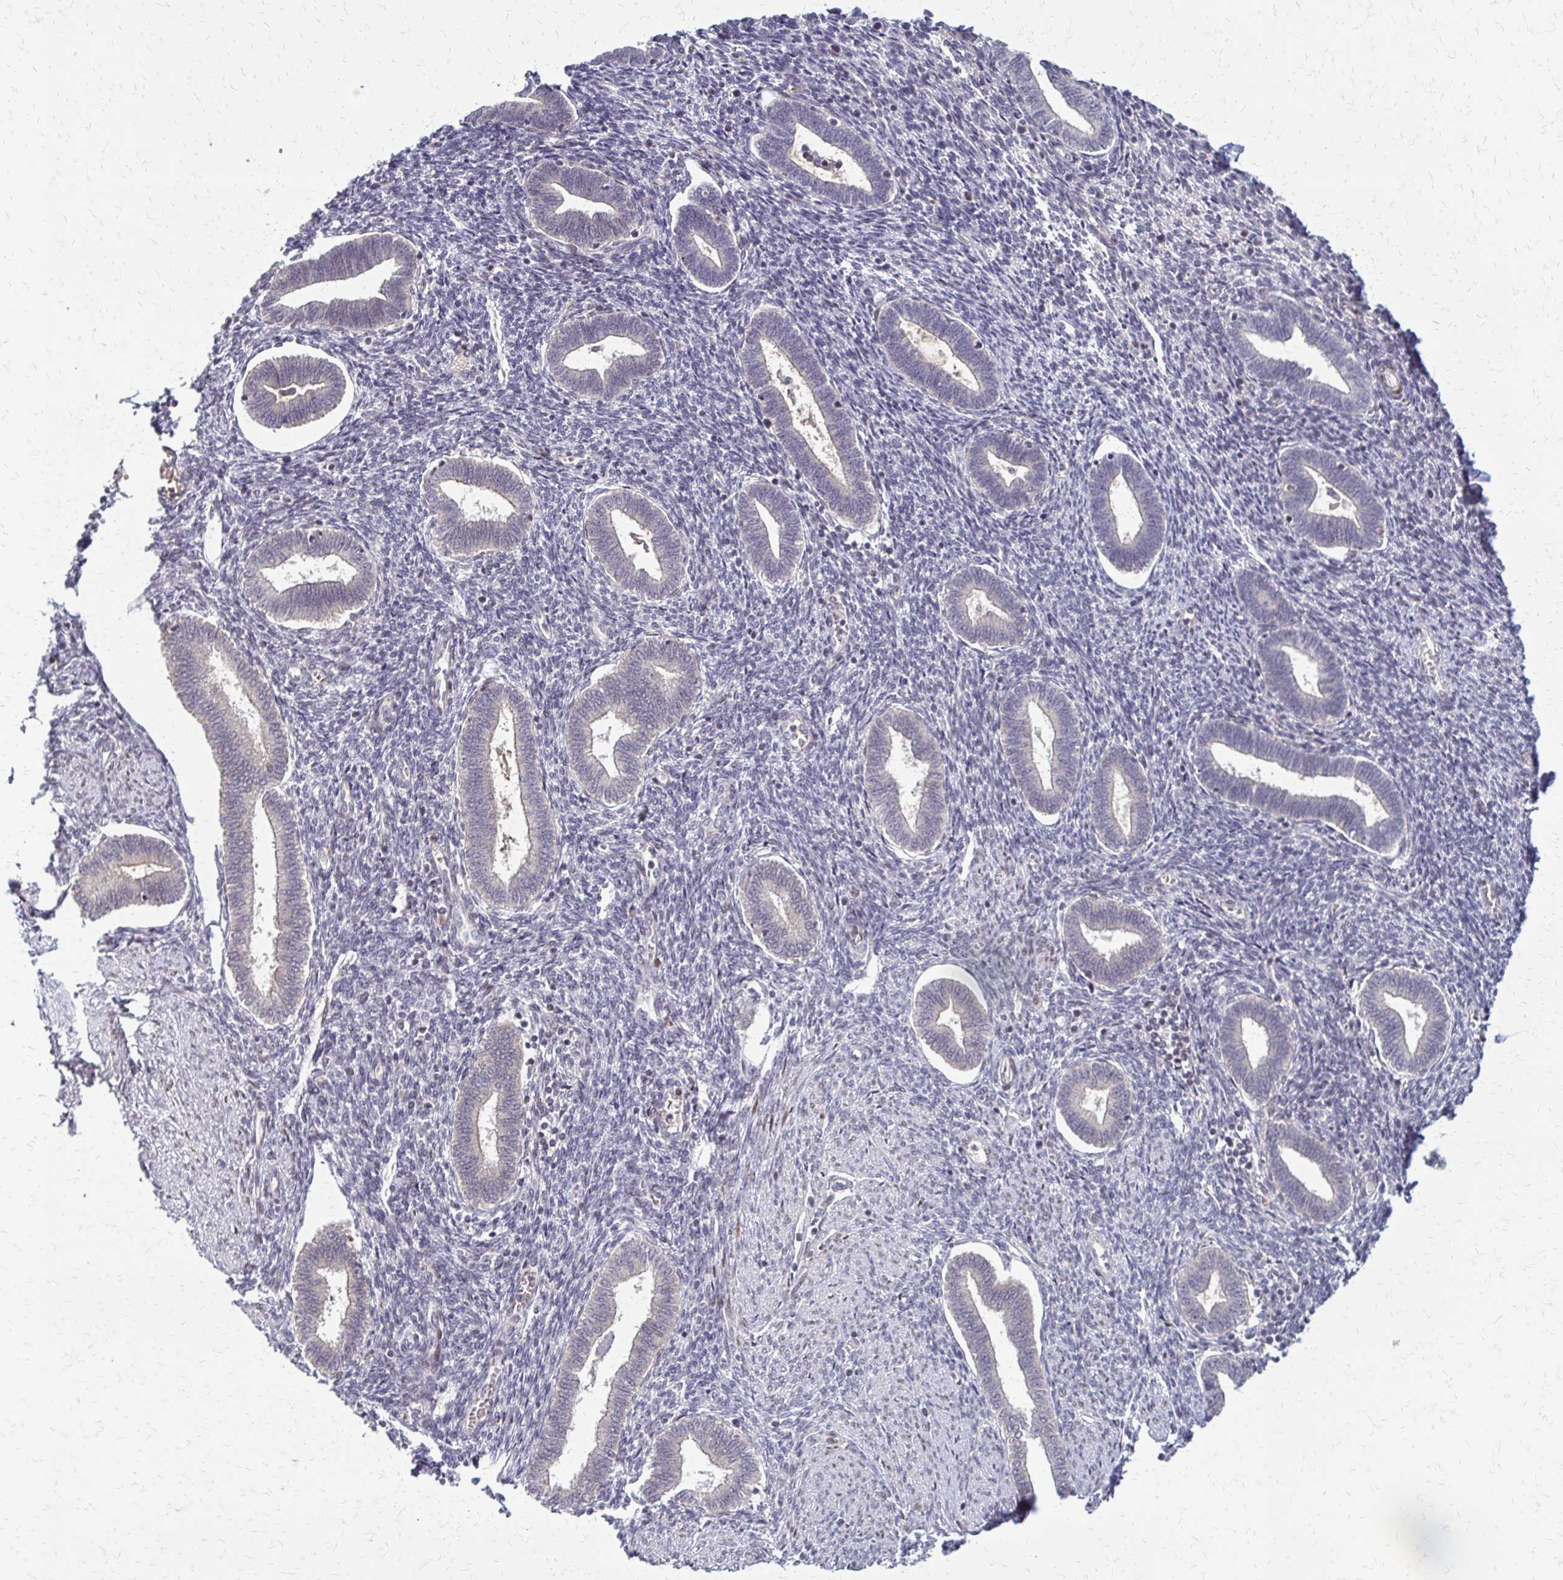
{"staining": {"intensity": "strong", "quantity": "<25%", "location": "nuclear"}, "tissue": "endometrium", "cell_type": "Cells in endometrial stroma", "image_type": "normal", "snomed": [{"axis": "morphology", "description": "Normal tissue, NOS"}, {"axis": "topography", "description": "Endometrium"}], "caption": "Brown immunohistochemical staining in normal endometrium shows strong nuclear staining in approximately <25% of cells in endometrial stroma.", "gene": "TRIR", "patient": {"sex": "female", "age": 42}}